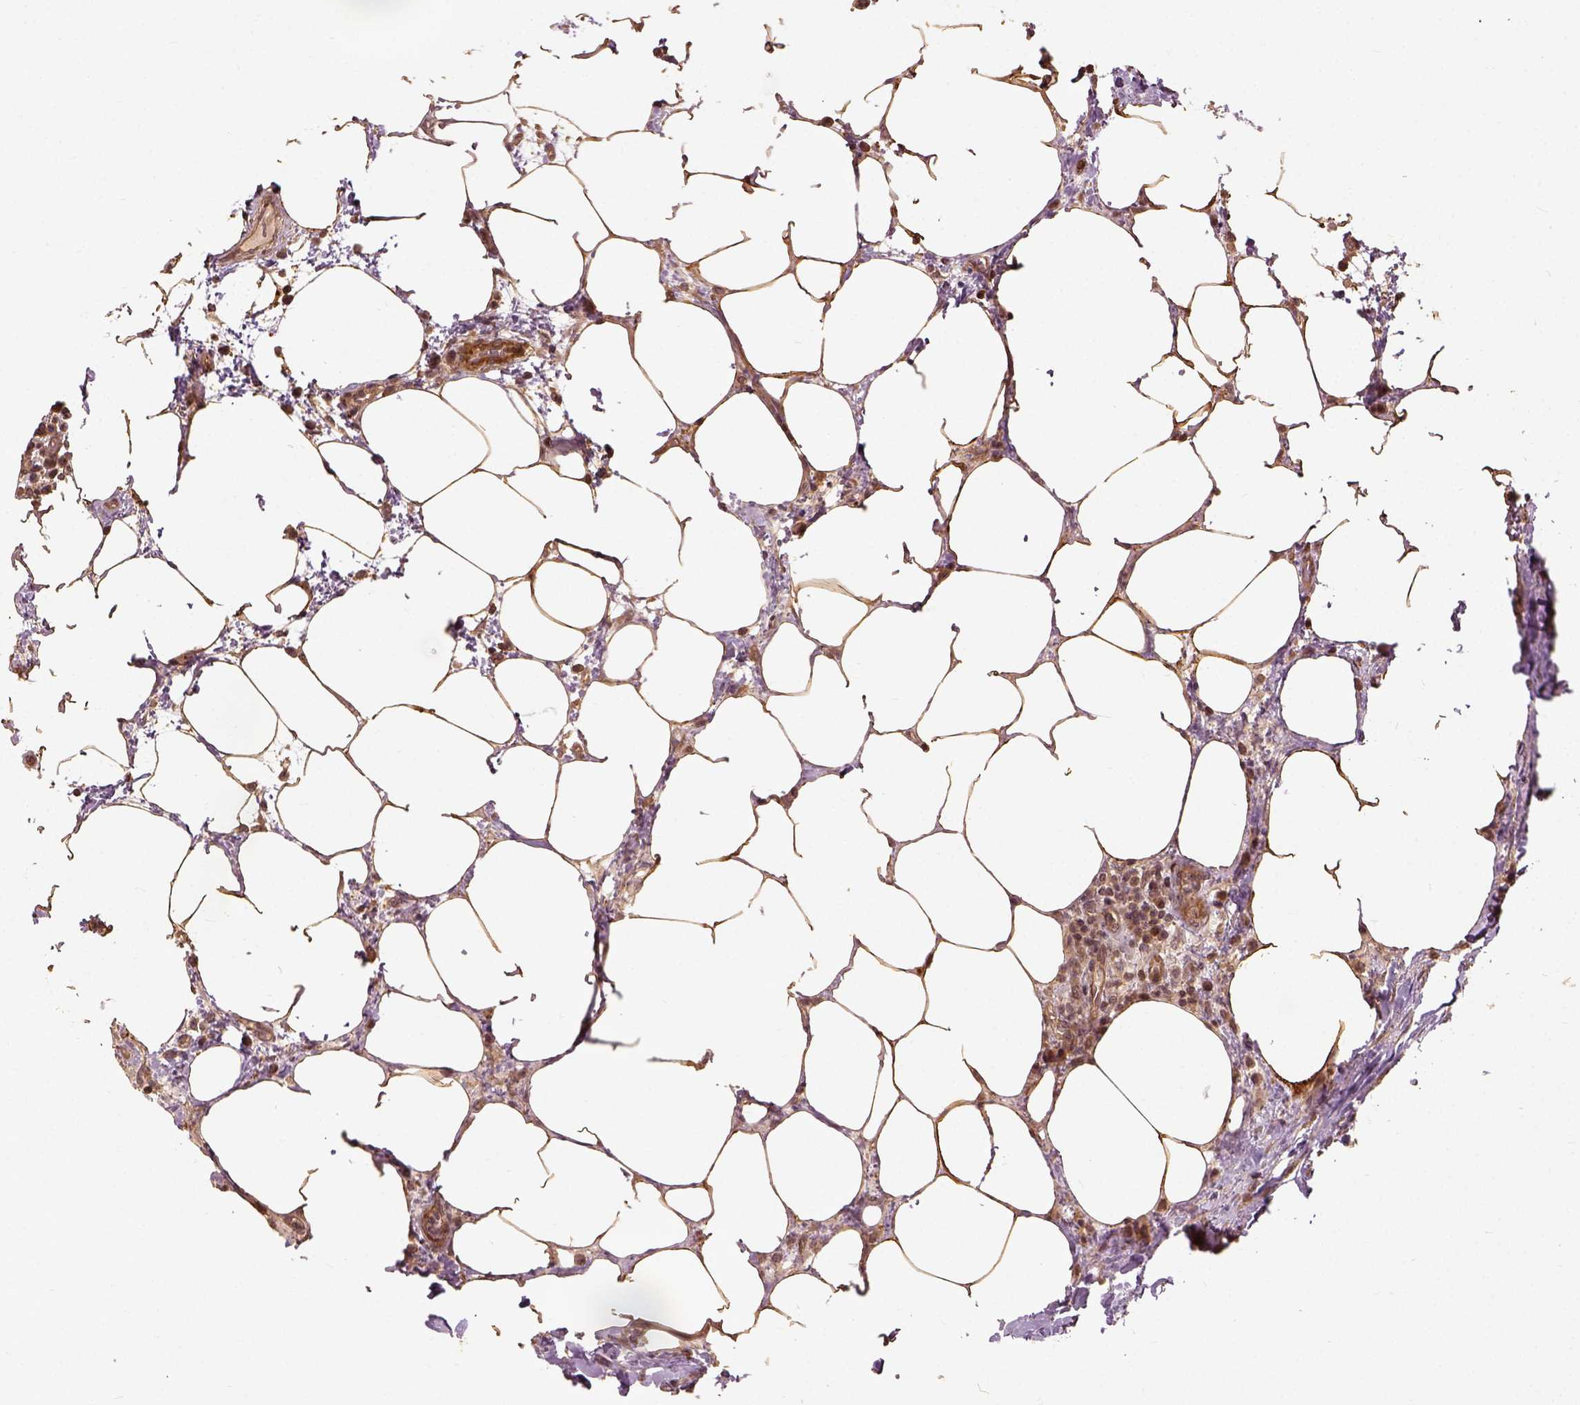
{"staining": {"intensity": "moderate", "quantity": "25%-75%", "location": "cytoplasmic/membranous"}, "tissue": "lymph node", "cell_type": "Germinal center cells", "image_type": "normal", "snomed": [{"axis": "morphology", "description": "Normal tissue, NOS"}, {"axis": "topography", "description": "Lymph node"}], "caption": "Germinal center cells display medium levels of moderate cytoplasmic/membranous staining in about 25%-75% of cells in normal lymph node. (DAB (3,3'-diaminobenzidine) IHC with brightfield microscopy, high magnification).", "gene": "VEGFA", "patient": {"sex": "male", "age": 67}}